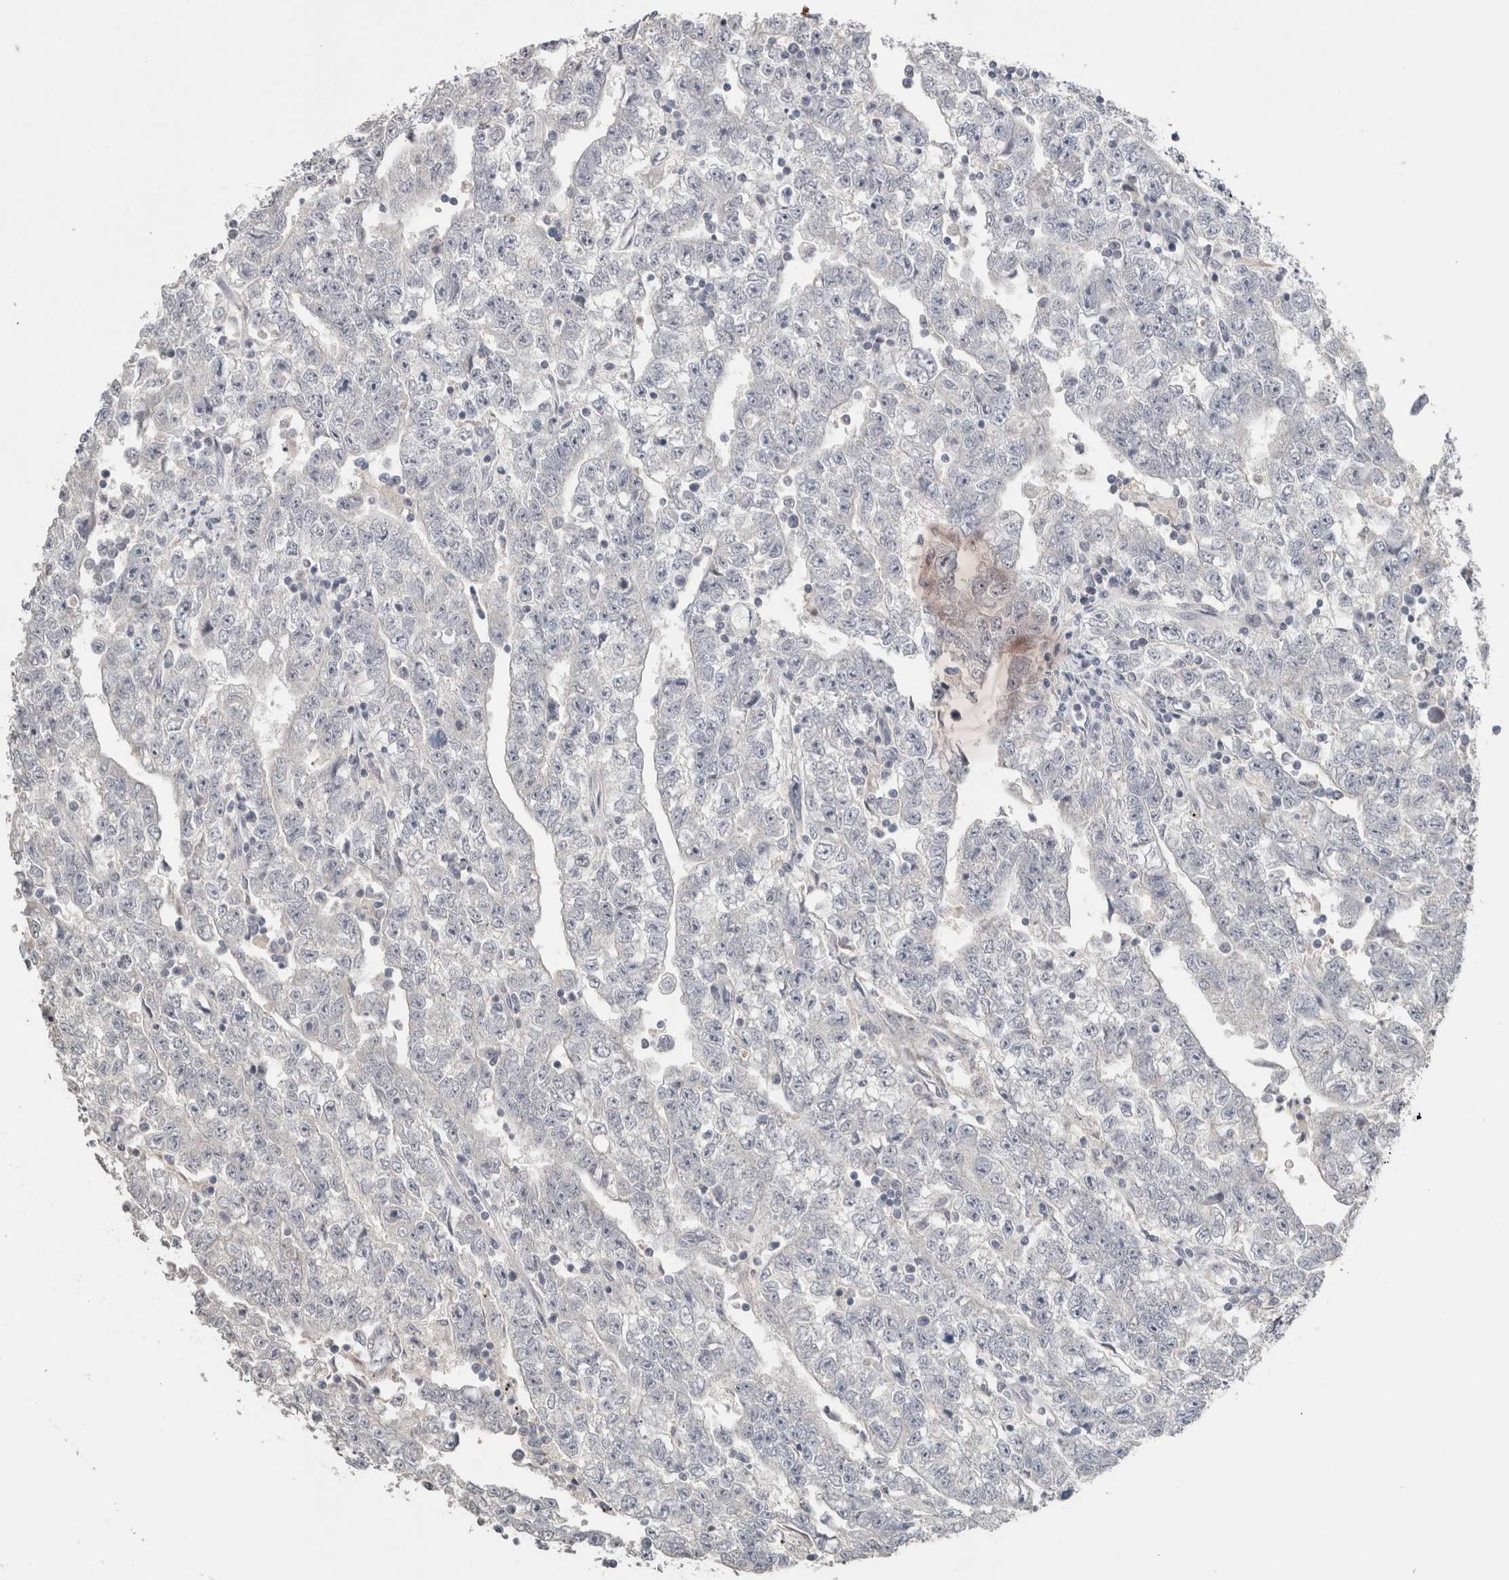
{"staining": {"intensity": "negative", "quantity": "none", "location": "none"}, "tissue": "testis cancer", "cell_type": "Tumor cells", "image_type": "cancer", "snomed": [{"axis": "morphology", "description": "Carcinoma, Embryonal, NOS"}, {"axis": "topography", "description": "Testis"}], "caption": "Tumor cells show no significant positivity in testis cancer. (Brightfield microscopy of DAB (3,3'-diaminobenzidine) immunohistochemistry at high magnification).", "gene": "CRAT", "patient": {"sex": "male", "age": 25}}